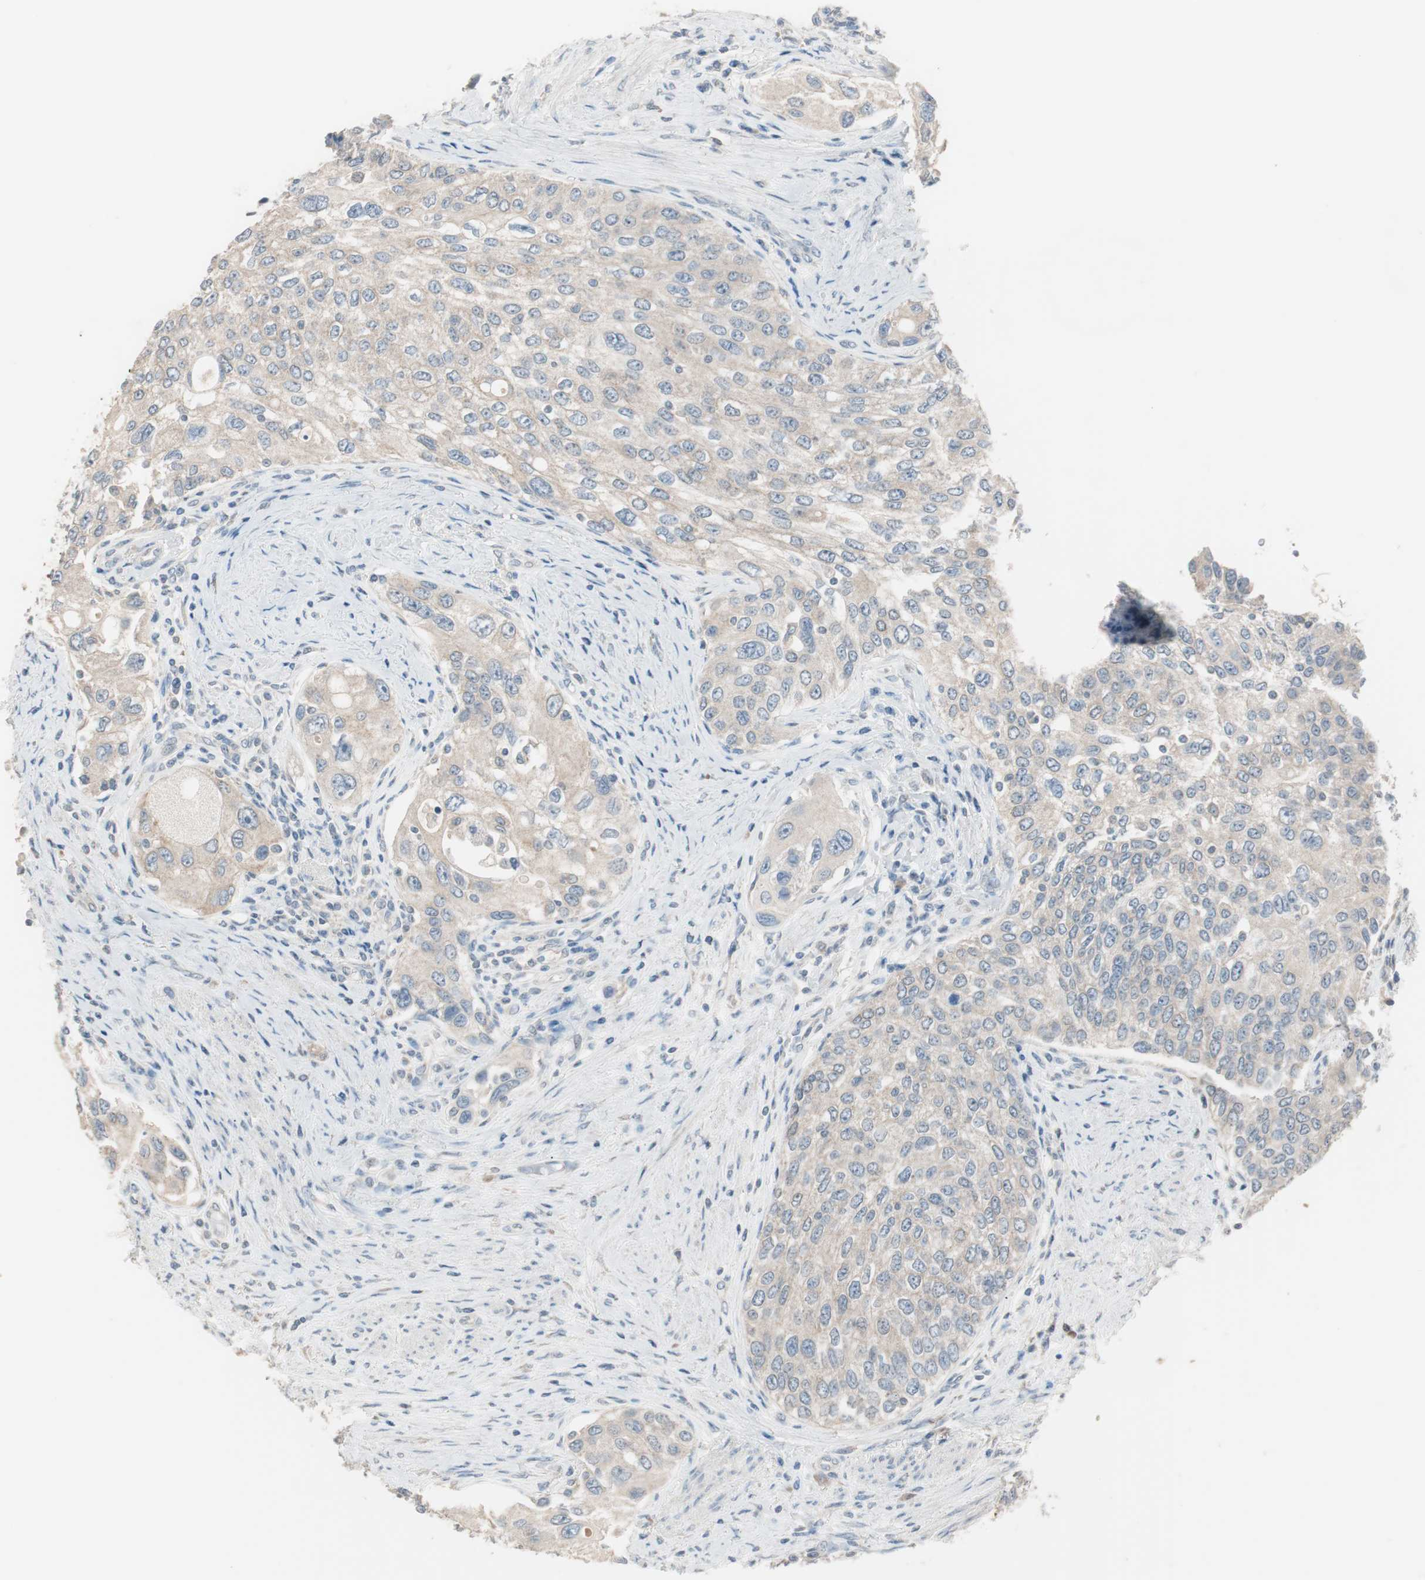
{"staining": {"intensity": "weak", "quantity": ">75%", "location": "cytoplasmic/membranous"}, "tissue": "urothelial cancer", "cell_type": "Tumor cells", "image_type": "cancer", "snomed": [{"axis": "morphology", "description": "Urothelial carcinoma, High grade"}, {"axis": "topography", "description": "Urinary bladder"}], "caption": "Weak cytoplasmic/membranous protein positivity is seen in about >75% of tumor cells in urothelial cancer. Immunohistochemistry stains the protein of interest in brown and the nuclei are stained blue.", "gene": "KHK", "patient": {"sex": "female", "age": 56}}